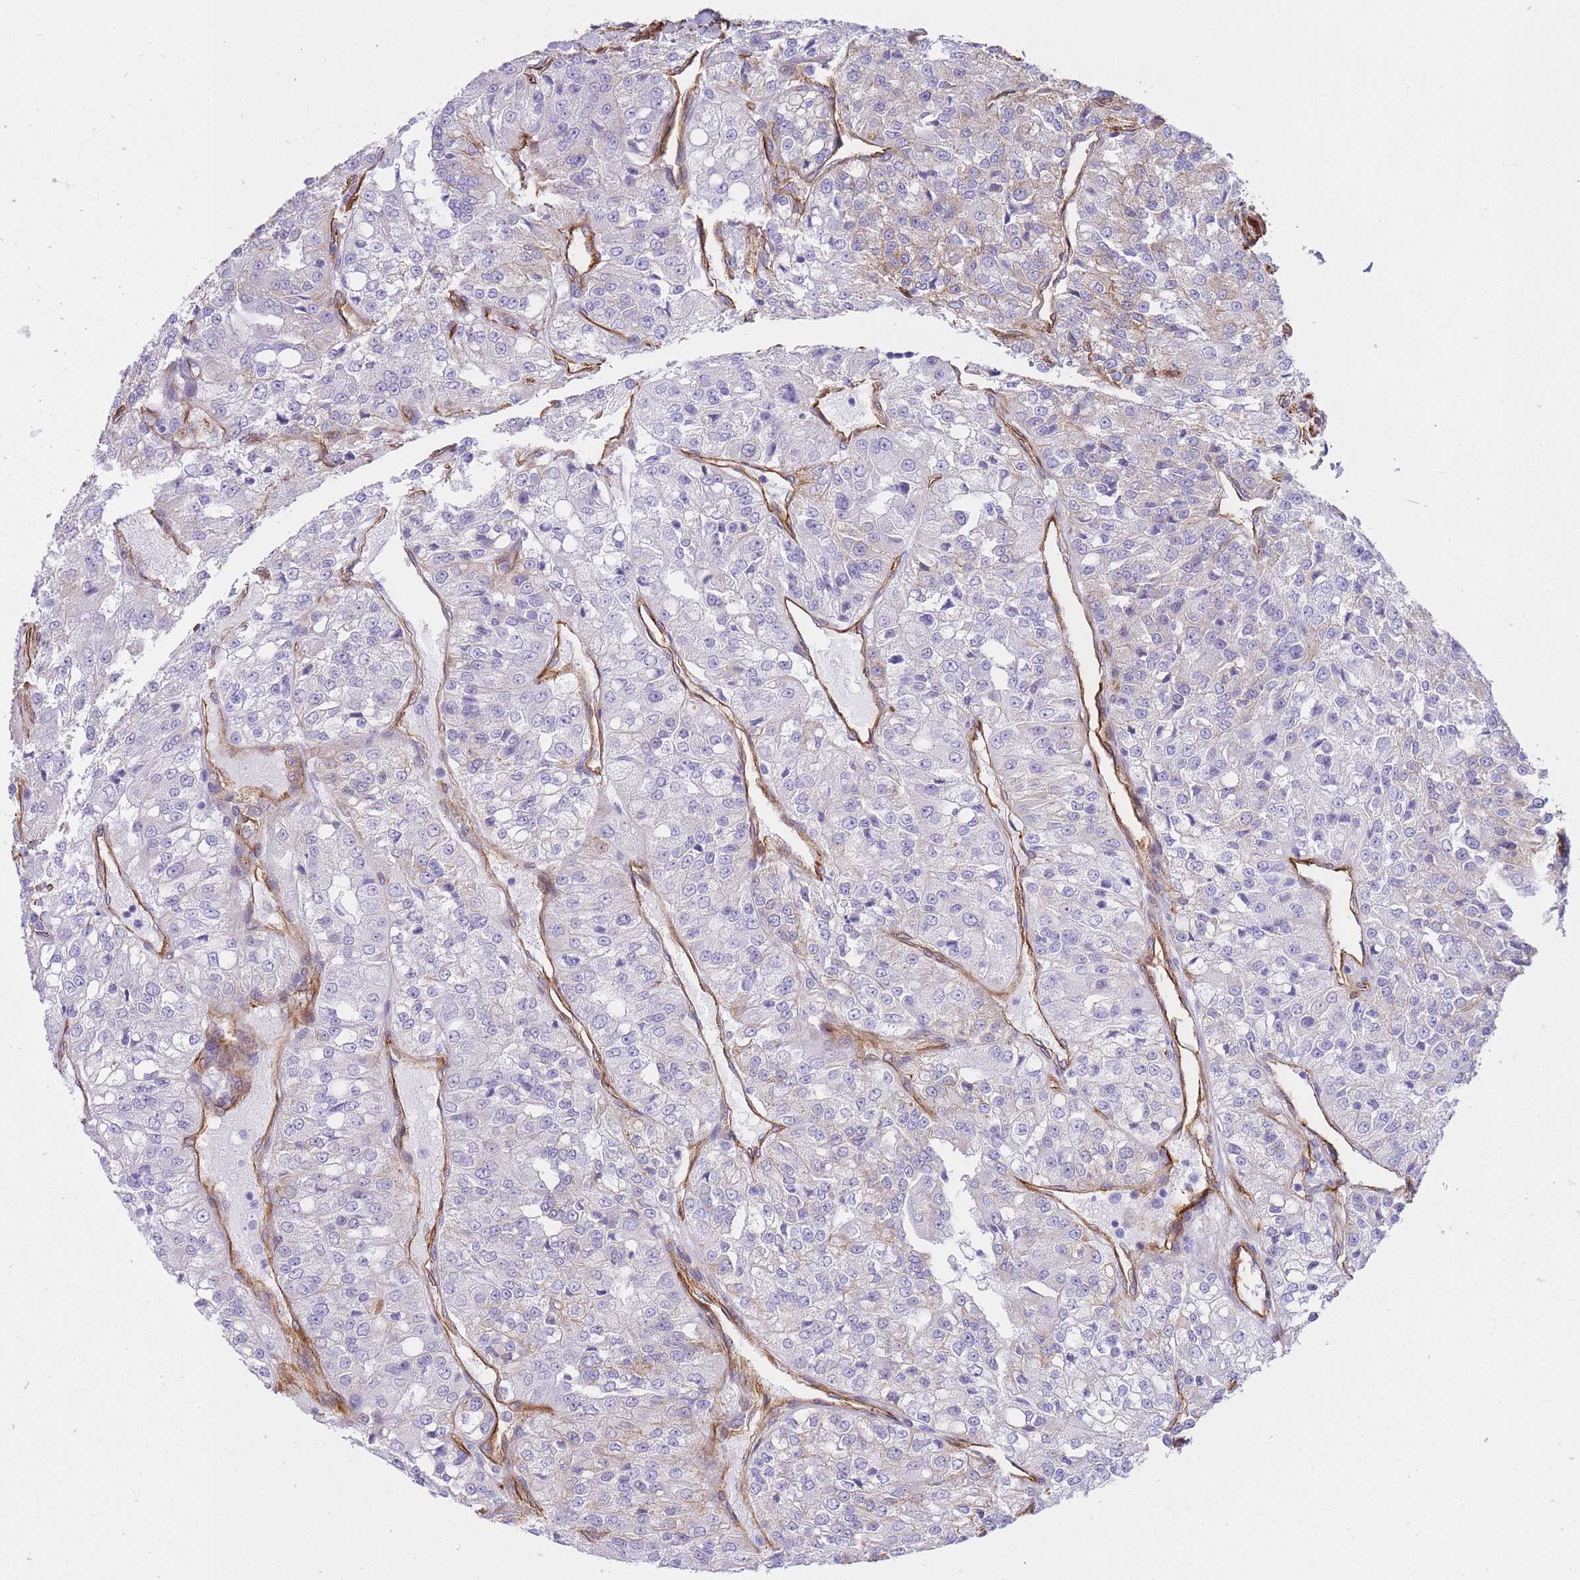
{"staining": {"intensity": "moderate", "quantity": "<25%", "location": "cytoplasmic/membranous"}, "tissue": "renal cancer", "cell_type": "Tumor cells", "image_type": "cancer", "snomed": [{"axis": "morphology", "description": "Adenocarcinoma, NOS"}, {"axis": "topography", "description": "Kidney"}], "caption": "Renal cancer (adenocarcinoma) stained with DAB immunohistochemistry shows low levels of moderate cytoplasmic/membranous staining in approximately <25% of tumor cells.", "gene": "CAVIN1", "patient": {"sex": "female", "age": 63}}